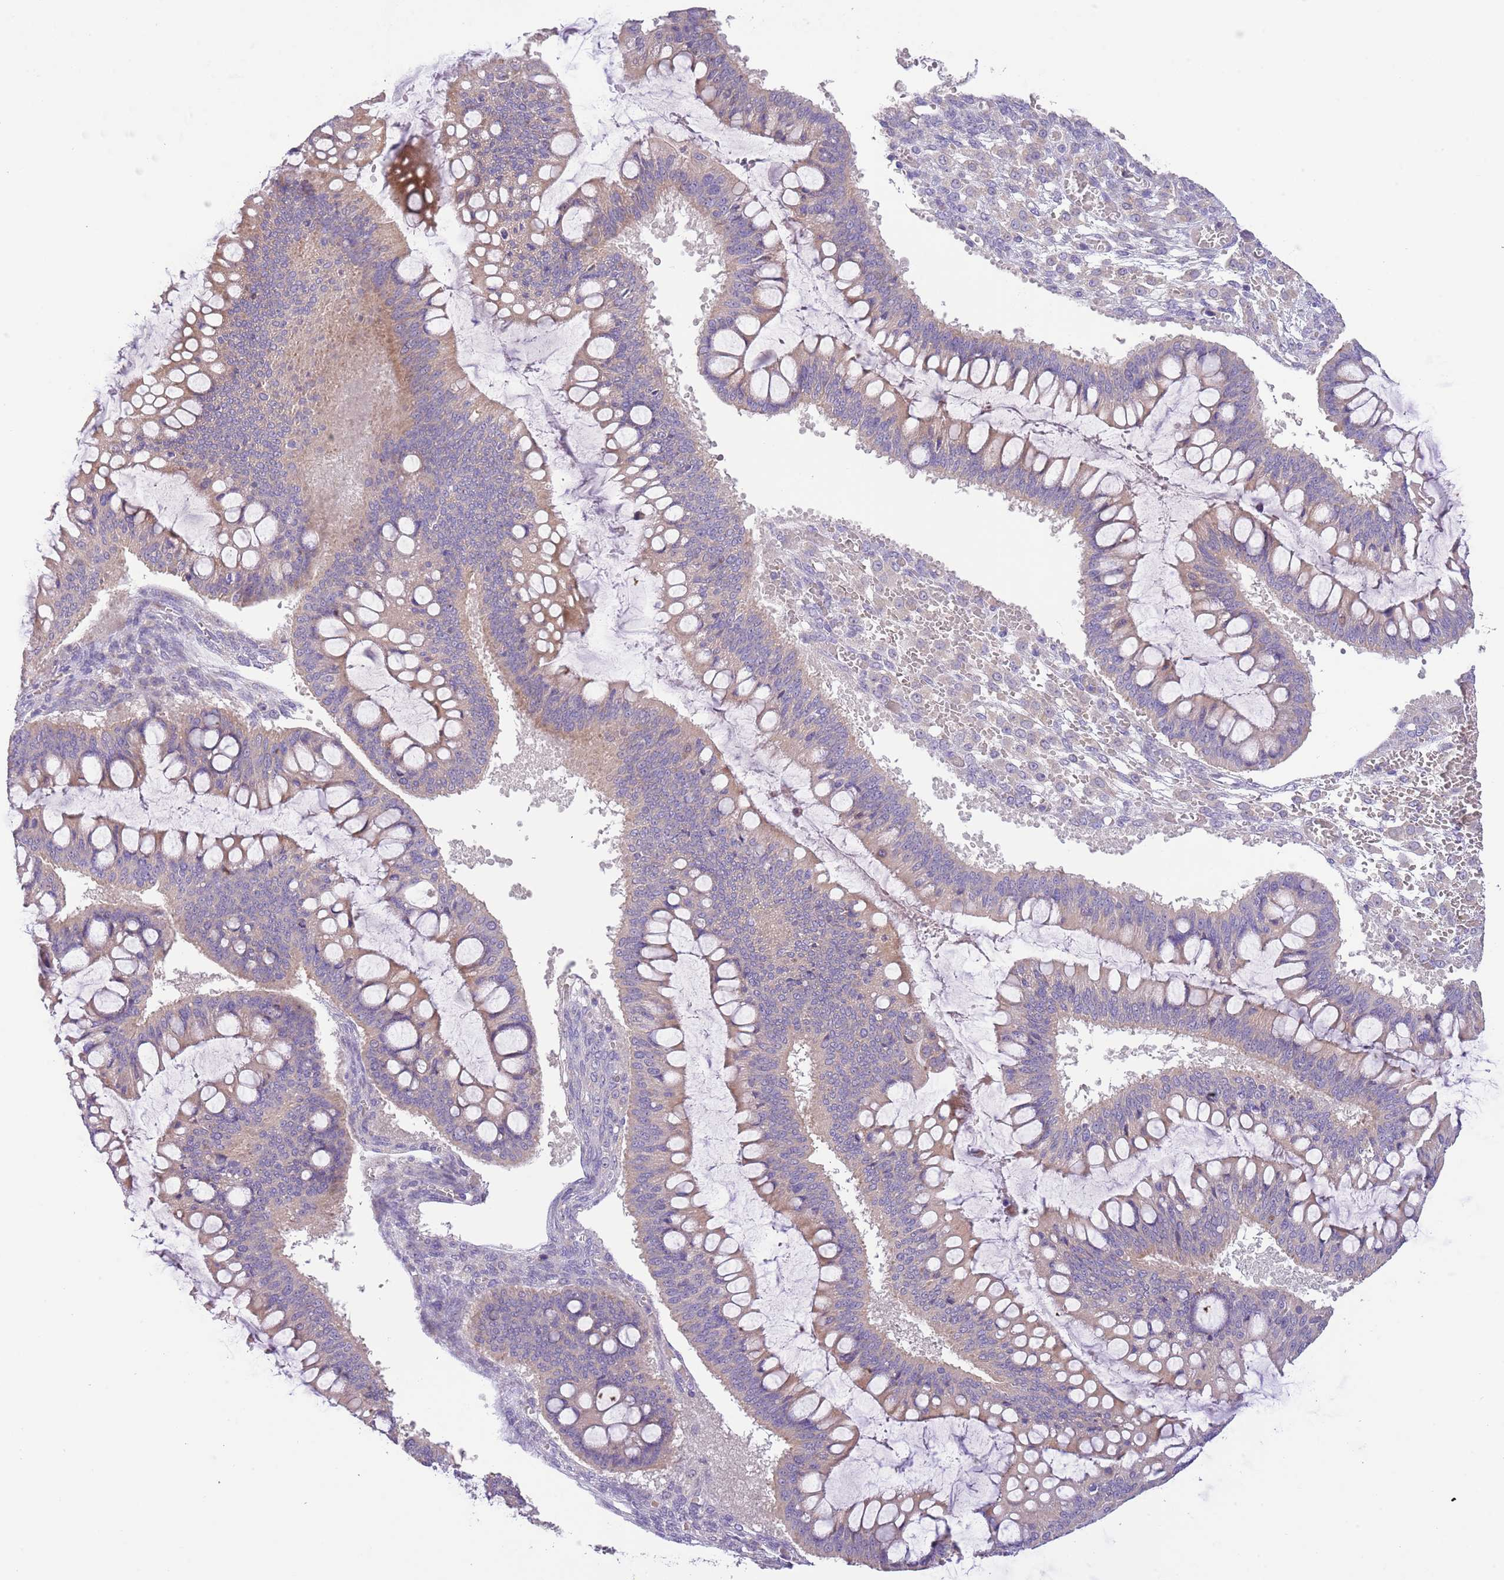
{"staining": {"intensity": "weak", "quantity": "25%-75%", "location": "cytoplasmic/membranous"}, "tissue": "ovarian cancer", "cell_type": "Tumor cells", "image_type": "cancer", "snomed": [{"axis": "morphology", "description": "Cystadenocarcinoma, mucinous, NOS"}, {"axis": "topography", "description": "Ovary"}], "caption": "Ovarian cancer (mucinous cystadenocarcinoma) stained for a protein (brown) shows weak cytoplasmic/membranous positive positivity in about 25%-75% of tumor cells.", "gene": "ZNF658", "patient": {"sex": "female", "age": 73}}